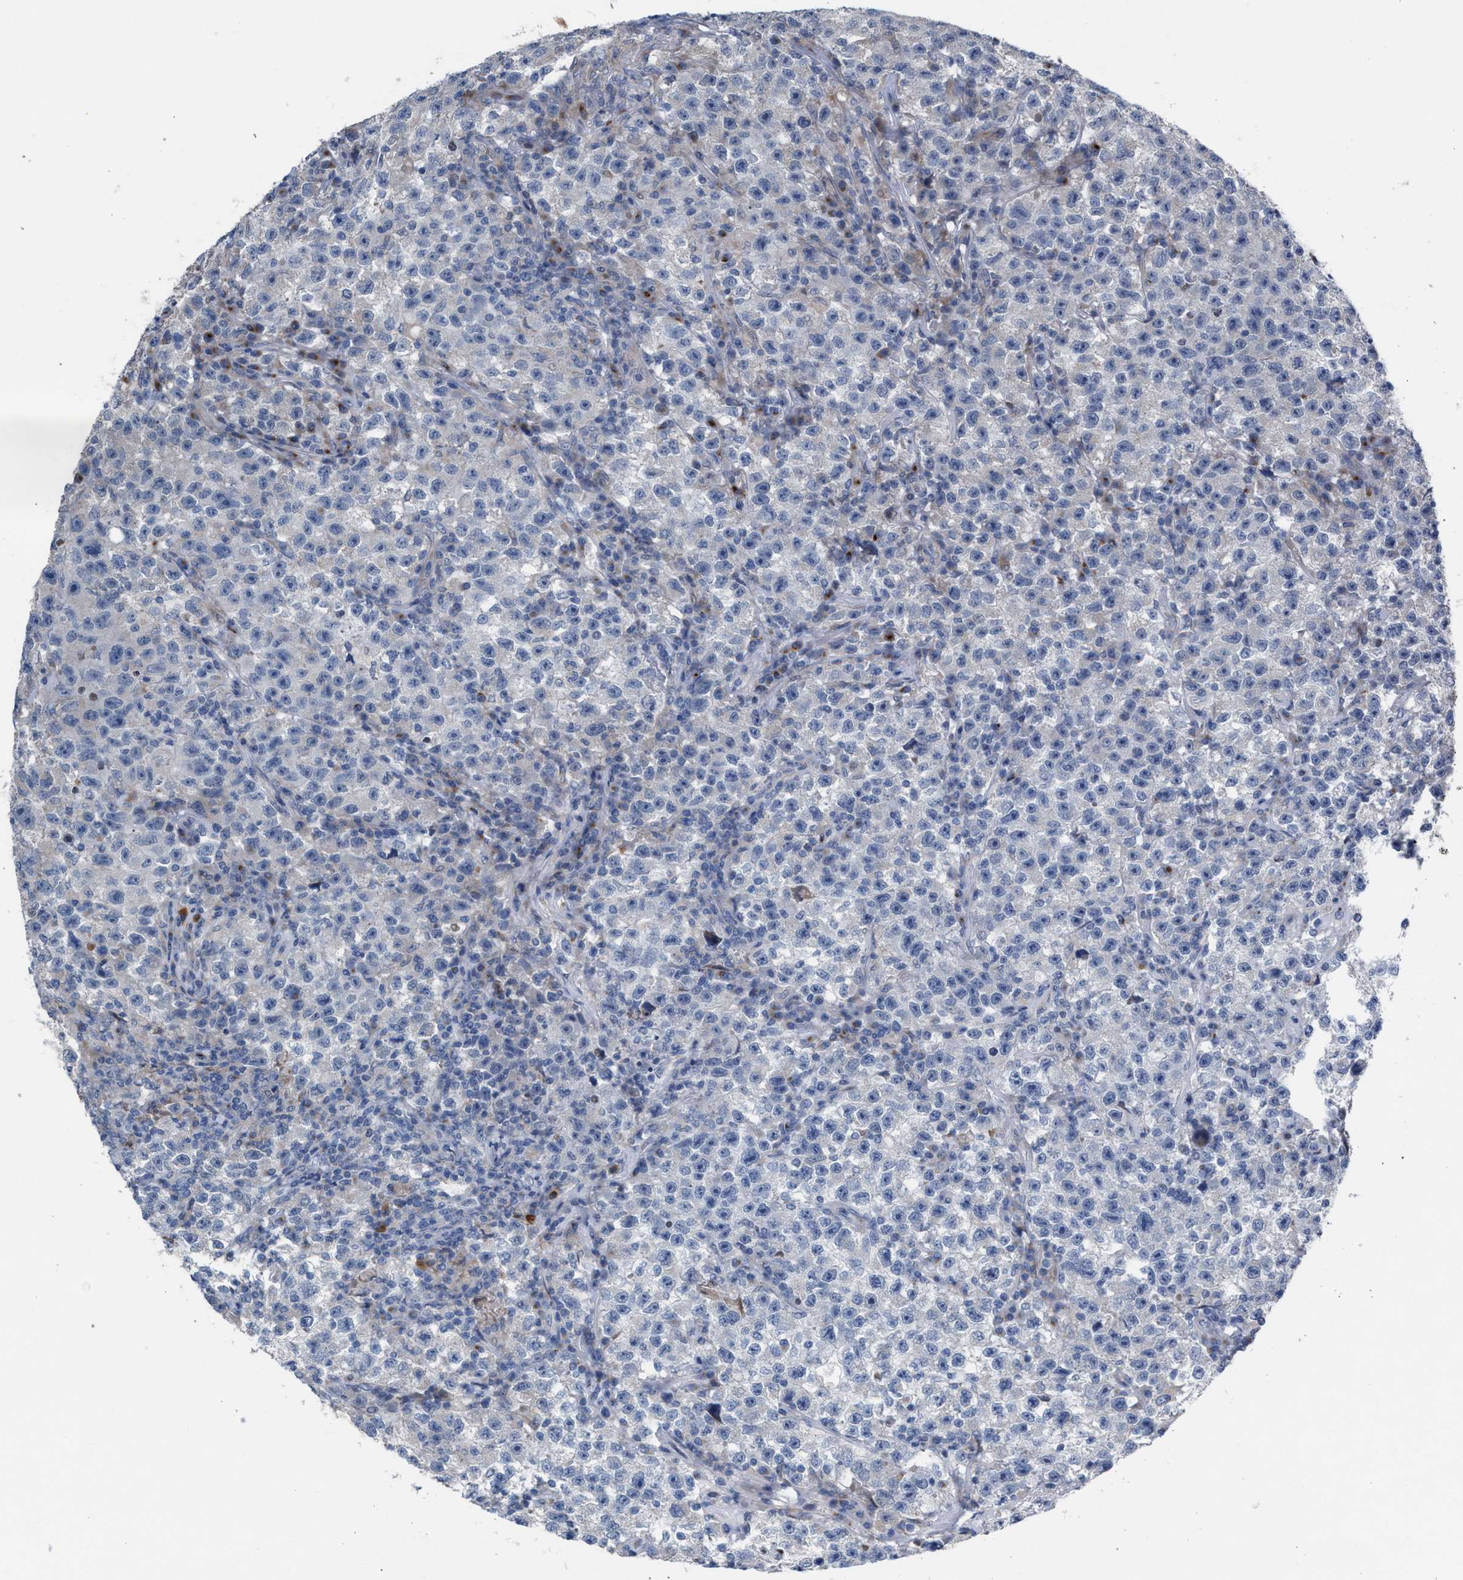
{"staining": {"intensity": "negative", "quantity": "none", "location": "none"}, "tissue": "testis cancer", "cell_type": "Tumor cells", "image_type": "cancer", "snomed": [{"axis": "morphology", "description": "Seminoma, NOS"}, {"axis": "topography", "description": "Testis"}], "caption": "High power microscopy image of an IHC photomicrograph of testis seminoma, revealing no significant positivity in tumor cells.", "gene": "RNF135", "patient": {"sex": "male", "age": 22}}